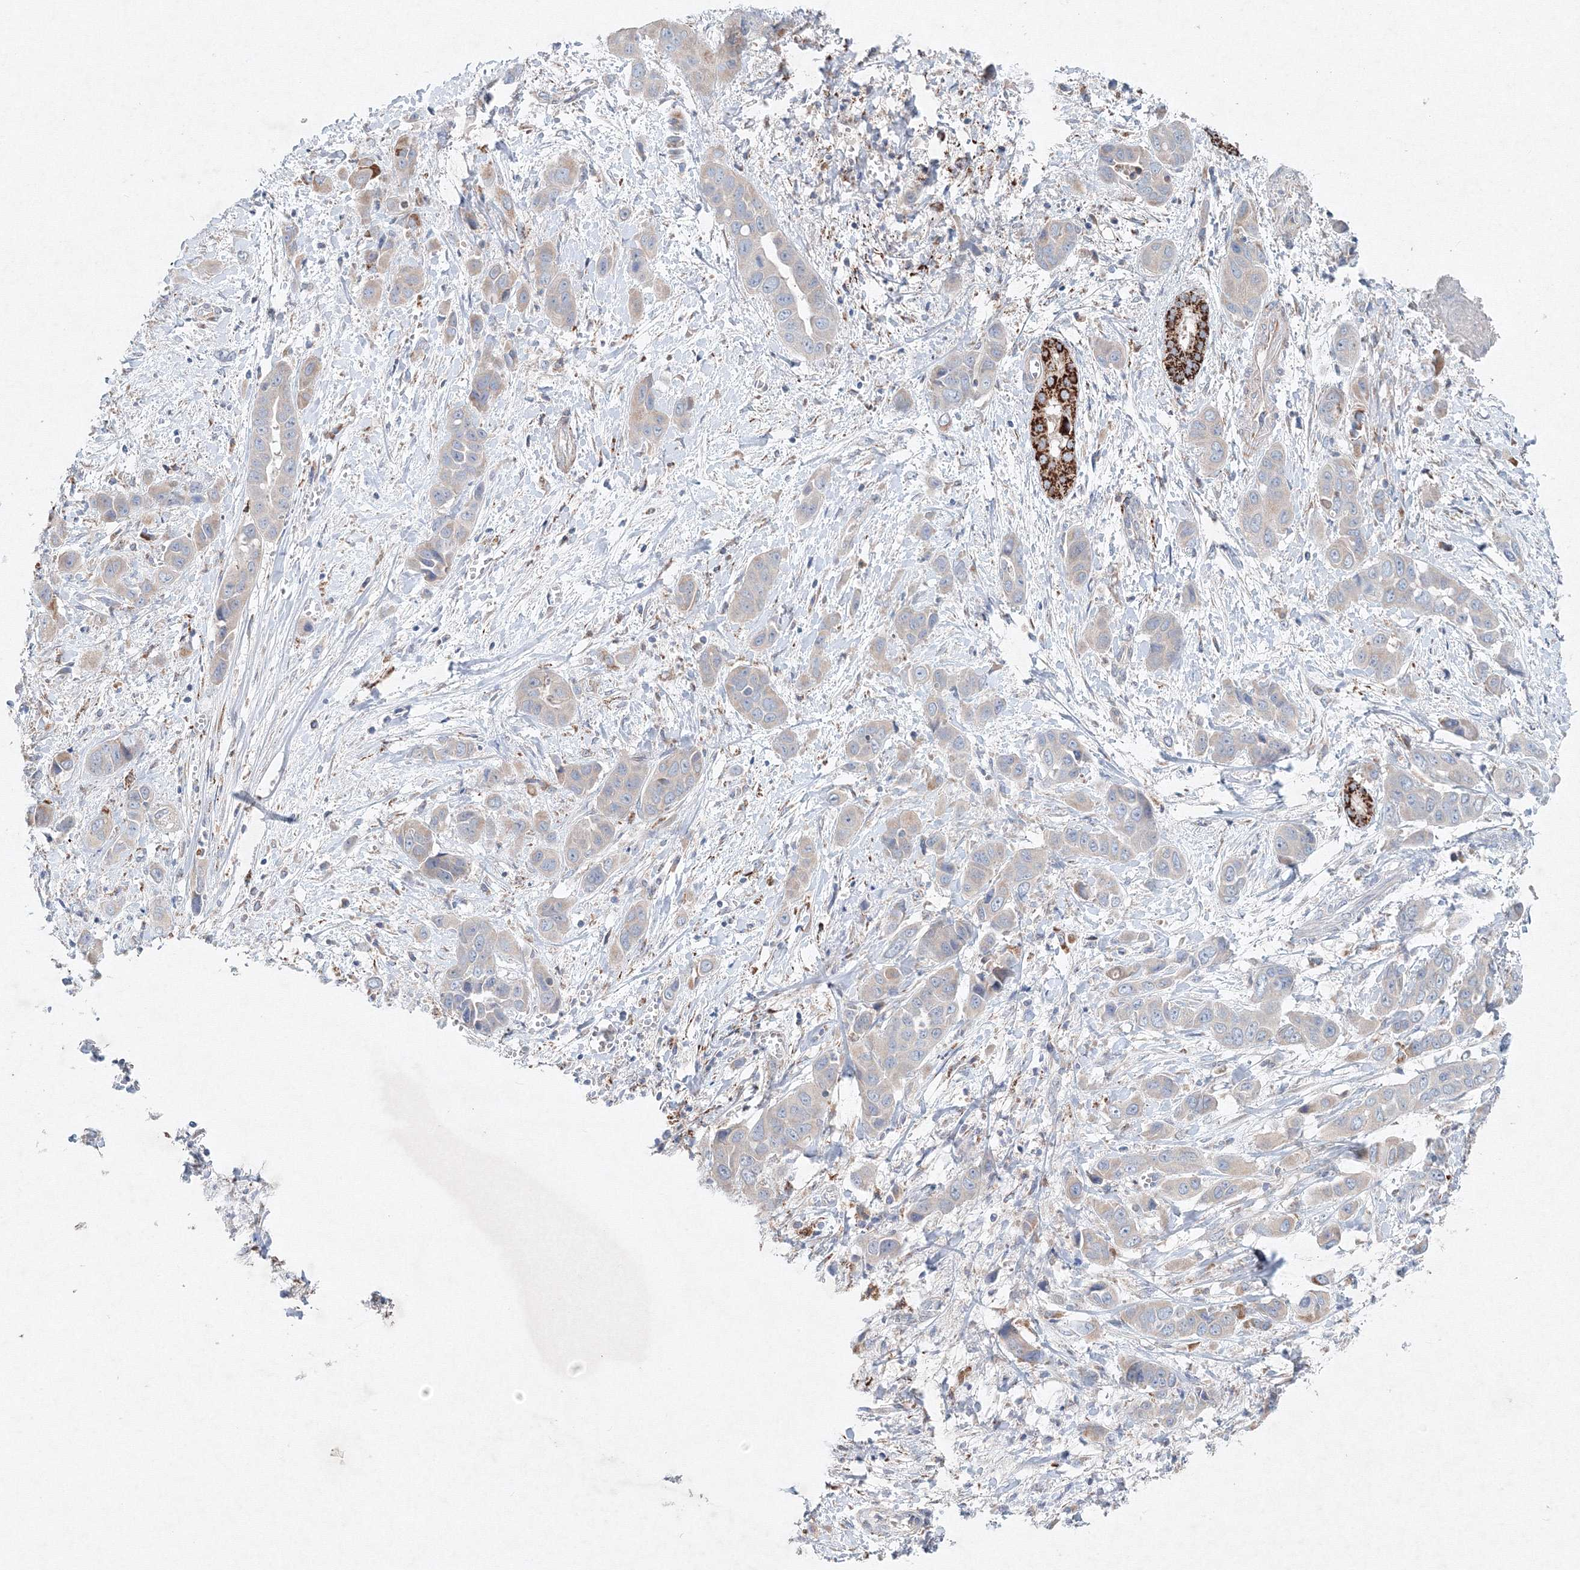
{"staining": {"intensity": "strong", "quantity": "<25%", "location": "cytoplasmic/membranous"}, "tissue": "liver cancer", "cell_type": "Tumor cells", "image_type": "cancer", "snomed": [{"axis": "morphology", "description": "Cholangiocarcinoma"}, {"axis": "topography", "description": "Liver"}], "caption": "Protein analysis of liver cancer (cholangiocarcinoma) tissue displays strong cytoplasmic/membranous expression in approximately <25% of tumor cells.", "gene": "WDR49", "patient": {"sex": "female", "age": 52}}